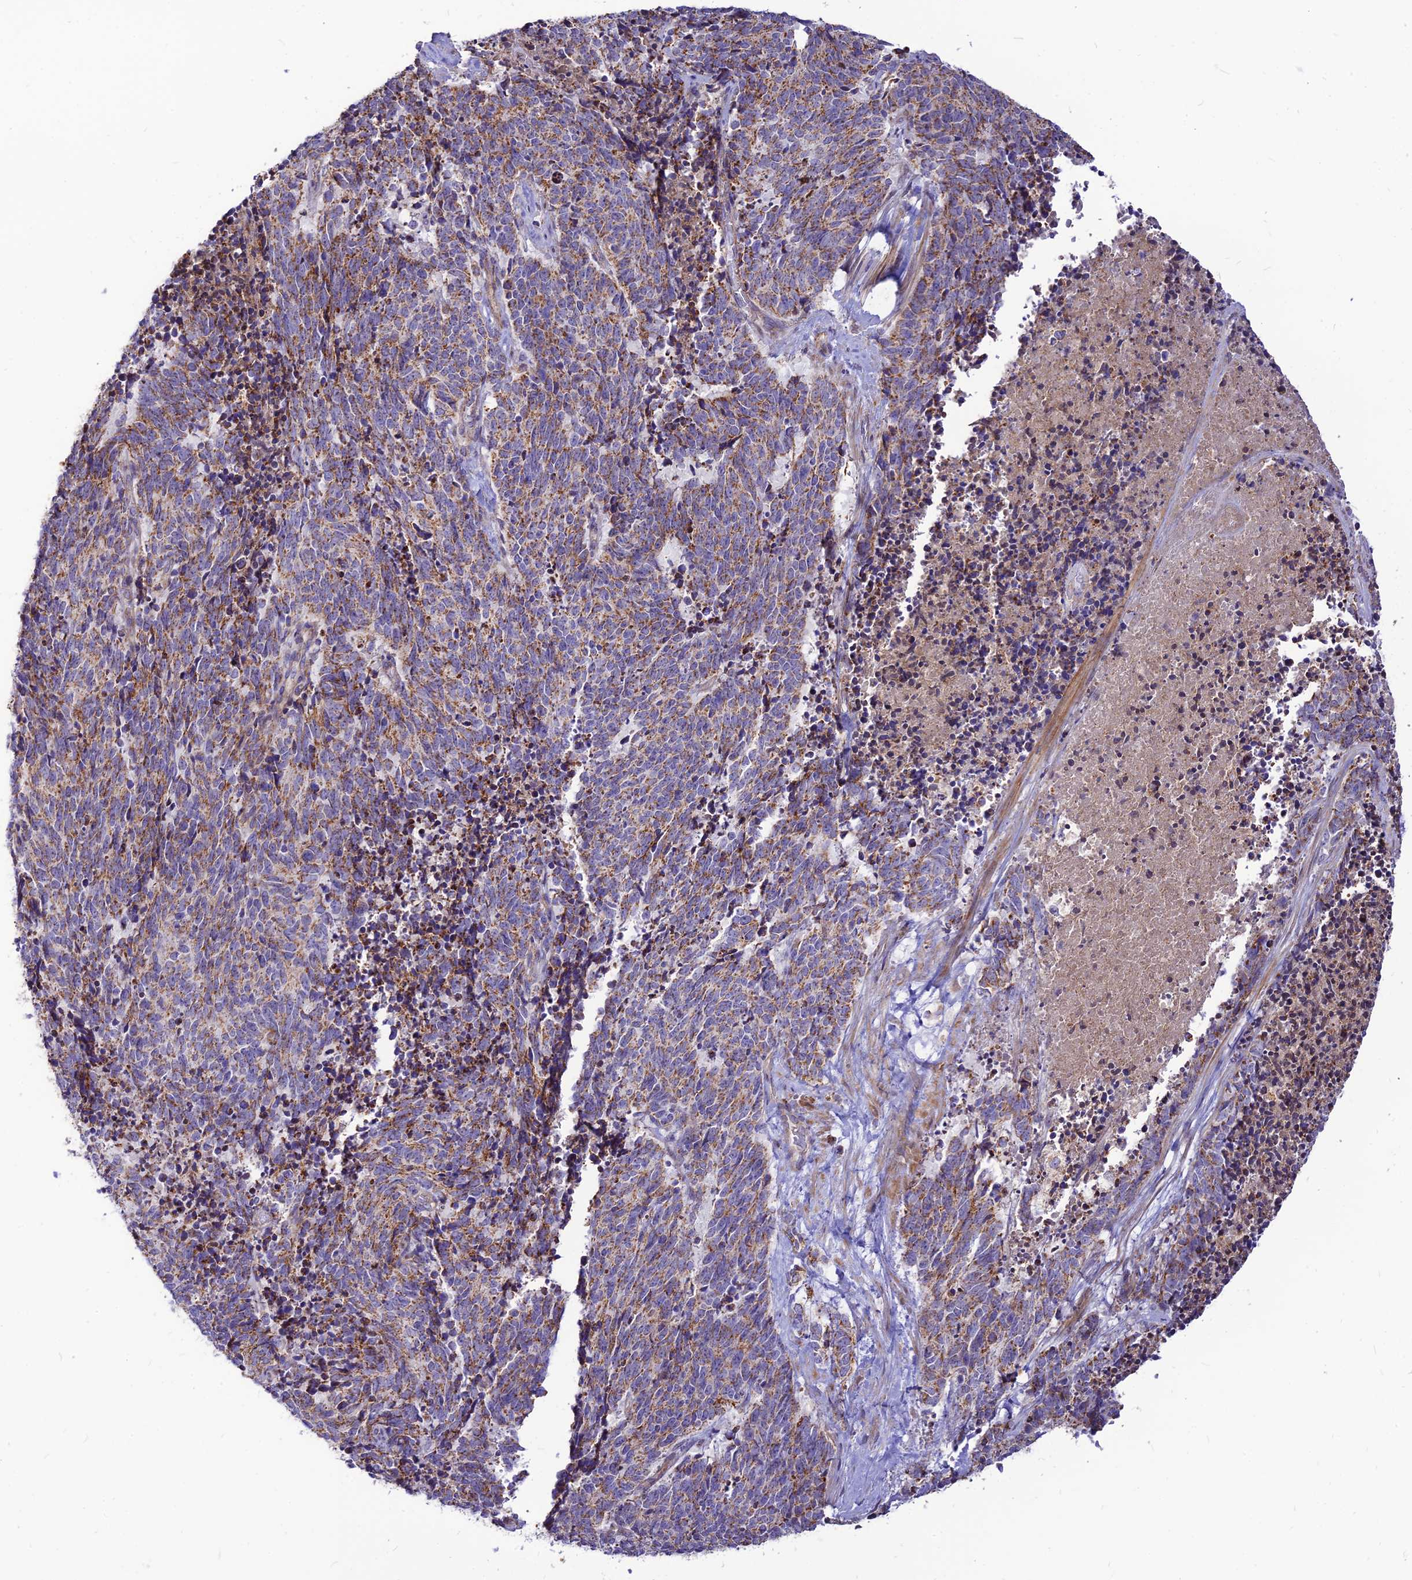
{"staining": {"intensity": "moderate", "quantity": ">75%", "location": "cytoplasmic/membranous"}, "tissue": "cervical cancer", "cell_type": "Tumor cells", "image_type": "cancer", "snomed": [{"axis": "morphology", "description": "Squamous cell carcinoma, NOS"}, {"axis": "topography", "description": "Cervix"}], "caption": "Immunohistochemical staining of cervical squamous cell carcinoma reveals moderate cytoplasmic/membranous protein staining in about >75% of tumor cells.", "gene": "ECI1", "patient": {"sex": "female", "age": 29}}